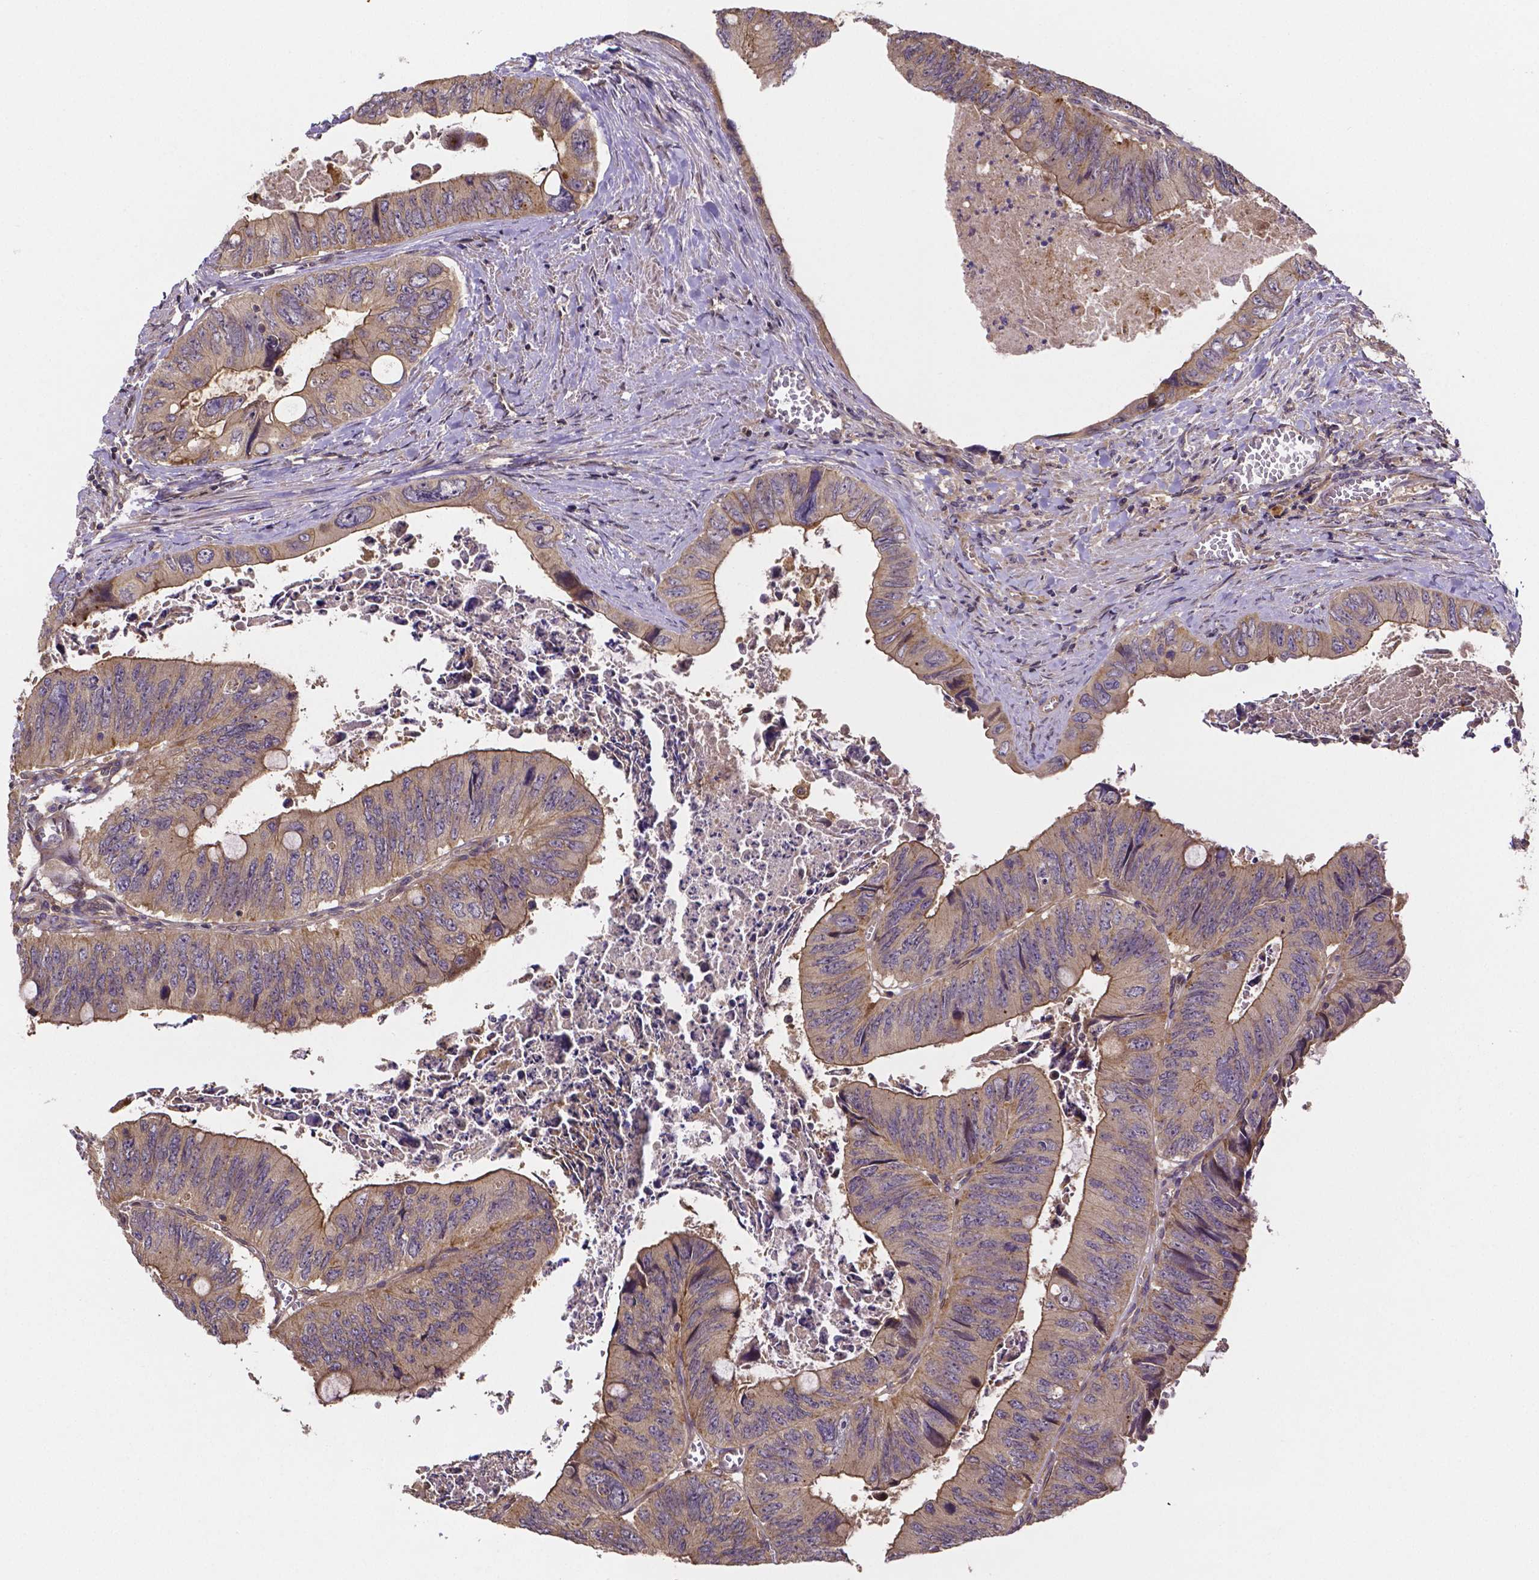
{"staining": {"intensity": "weak", "quantity": ">75%", "location": "cytoplasmic/membranous"}, "tissue": "colorectal cancer", "cell_type": "Tumor cells", "image_type": "cancer", "snomed": [{"axis": "morphology", "description": "Adenocarcinoma, NOS"}, {"axis": "topography", "description": "Colon"}], "caption": "Protein staining reveals weak cytoplasmic/membranous expression in approximately >75% of tumor cells in colorectal cancer (adenocarcinoma).", "gene": "RNF123", "patient": {"sex": "female", "age": 84}}